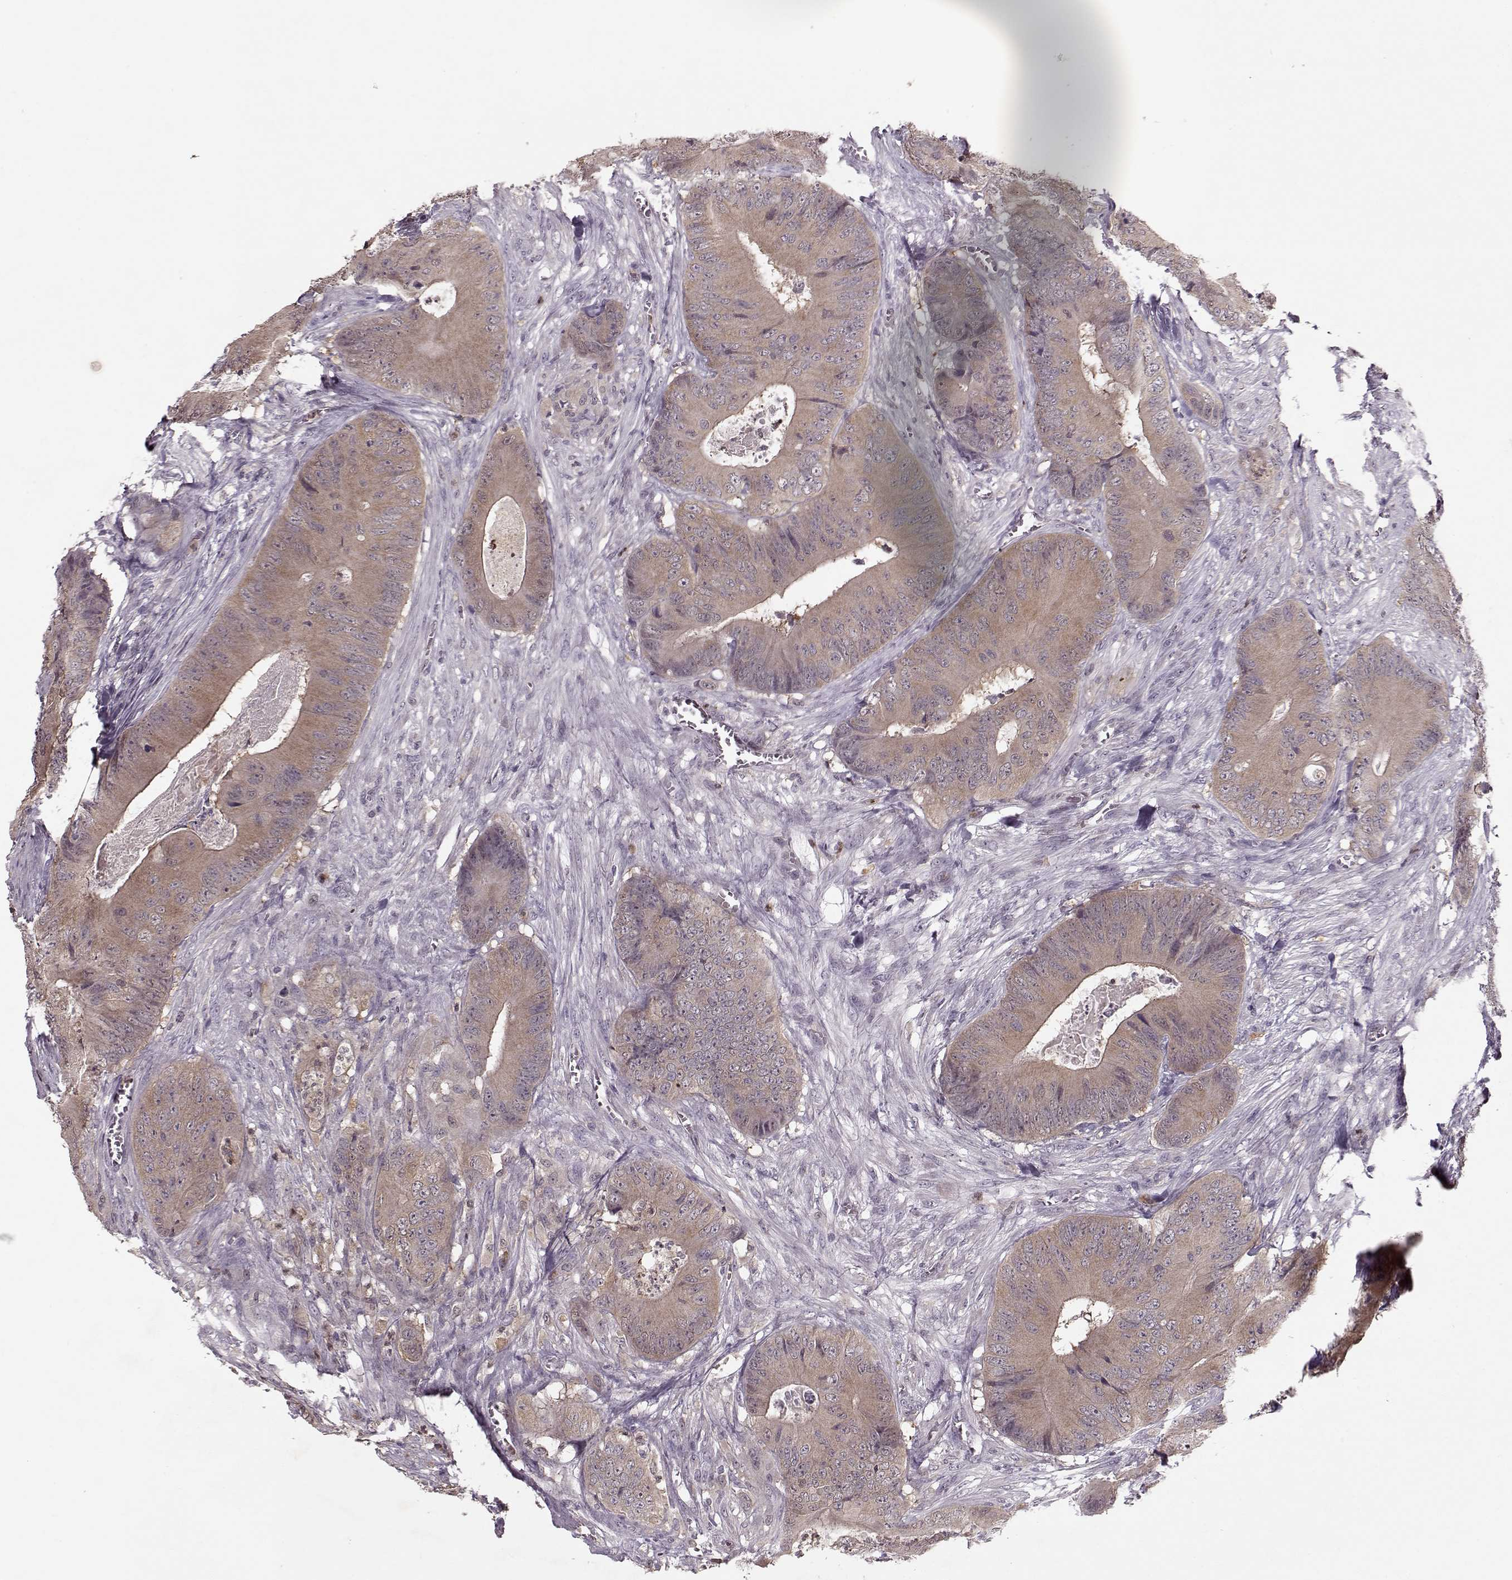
{"staining": {"intensity": "weak", "quantity": ">75%", "location": "cytoplasmic/membranous"}, "tissue": "colorectal cancer", "cell_type": "Tumor cells", "image_type": "cancer", "snomed": [{"axis": "morphology", "description": "Adenocarcinoma, NOS"}, {"axis": "topography", "description": "Colon"}], "caption": "Immunohistochemical staining of human adenocarcinoma (colorectal) displays low levels of weak cytoplasmic/membranous protein staining in approximately >75% of tumor cells.", "gene": "ACOT11", "patient": {"sex": "male", "age": 84}}